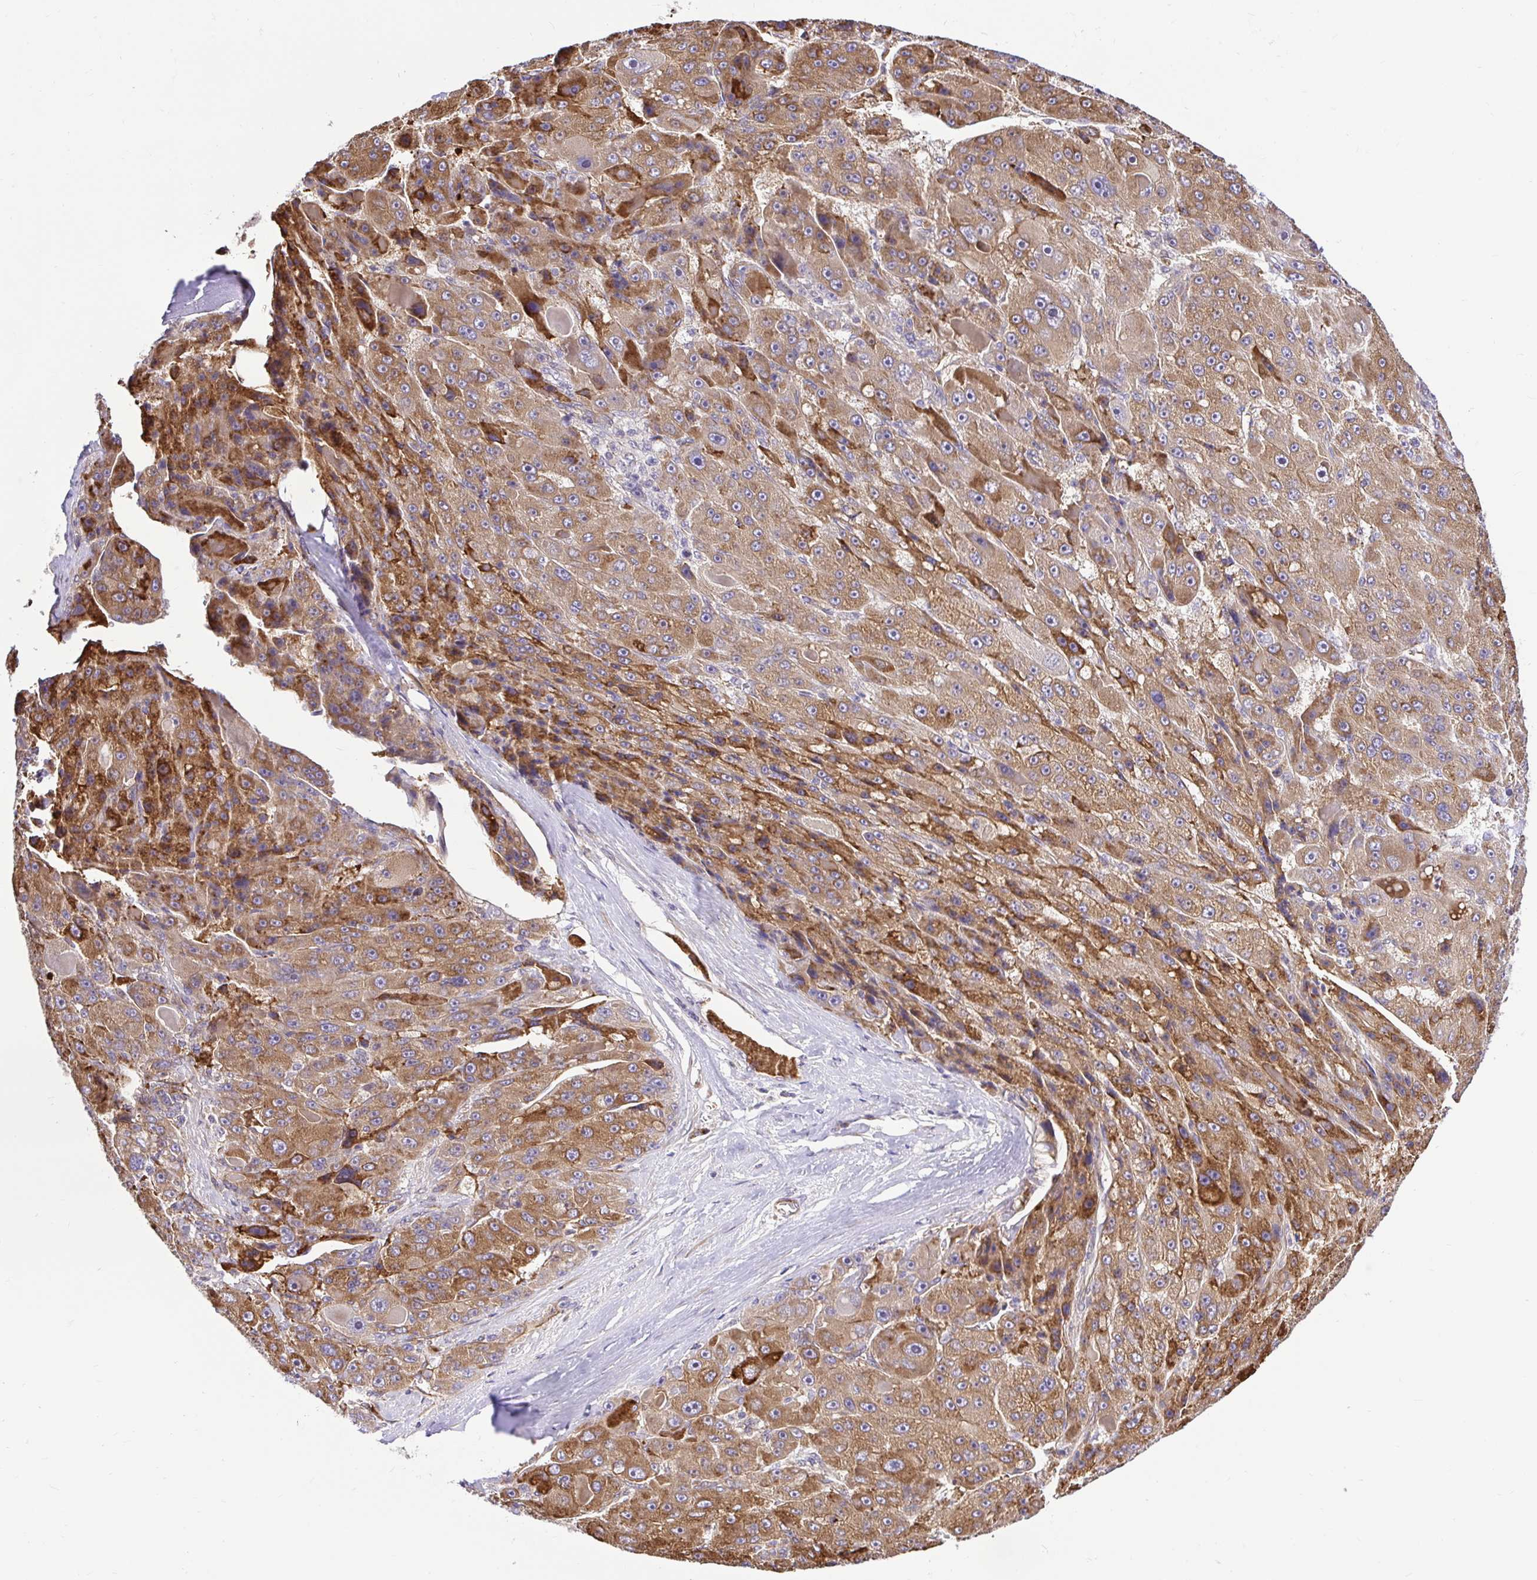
{"staining": {"intensity": "moderate", "quantity": ">75%", "location": "cytoplasmic/membranous"}, "tissue": "liver cancer", "cell_type": "Tumor cells", "image_type": "cancer", "snomed": [{"axis": "morphology", "description": "Carcinoma, Hepatocellular, NOS"}, {"axis": "topography", "description": "Liver"}], "caption": "Protein staining shows moderate cytoplasmic/membranous expression in approximately >75% of tumor cells in liver cancer (hepatocellular carcinoma).", "gene": "TRIM55", "patient": {"sex": "male", "age": 76}}